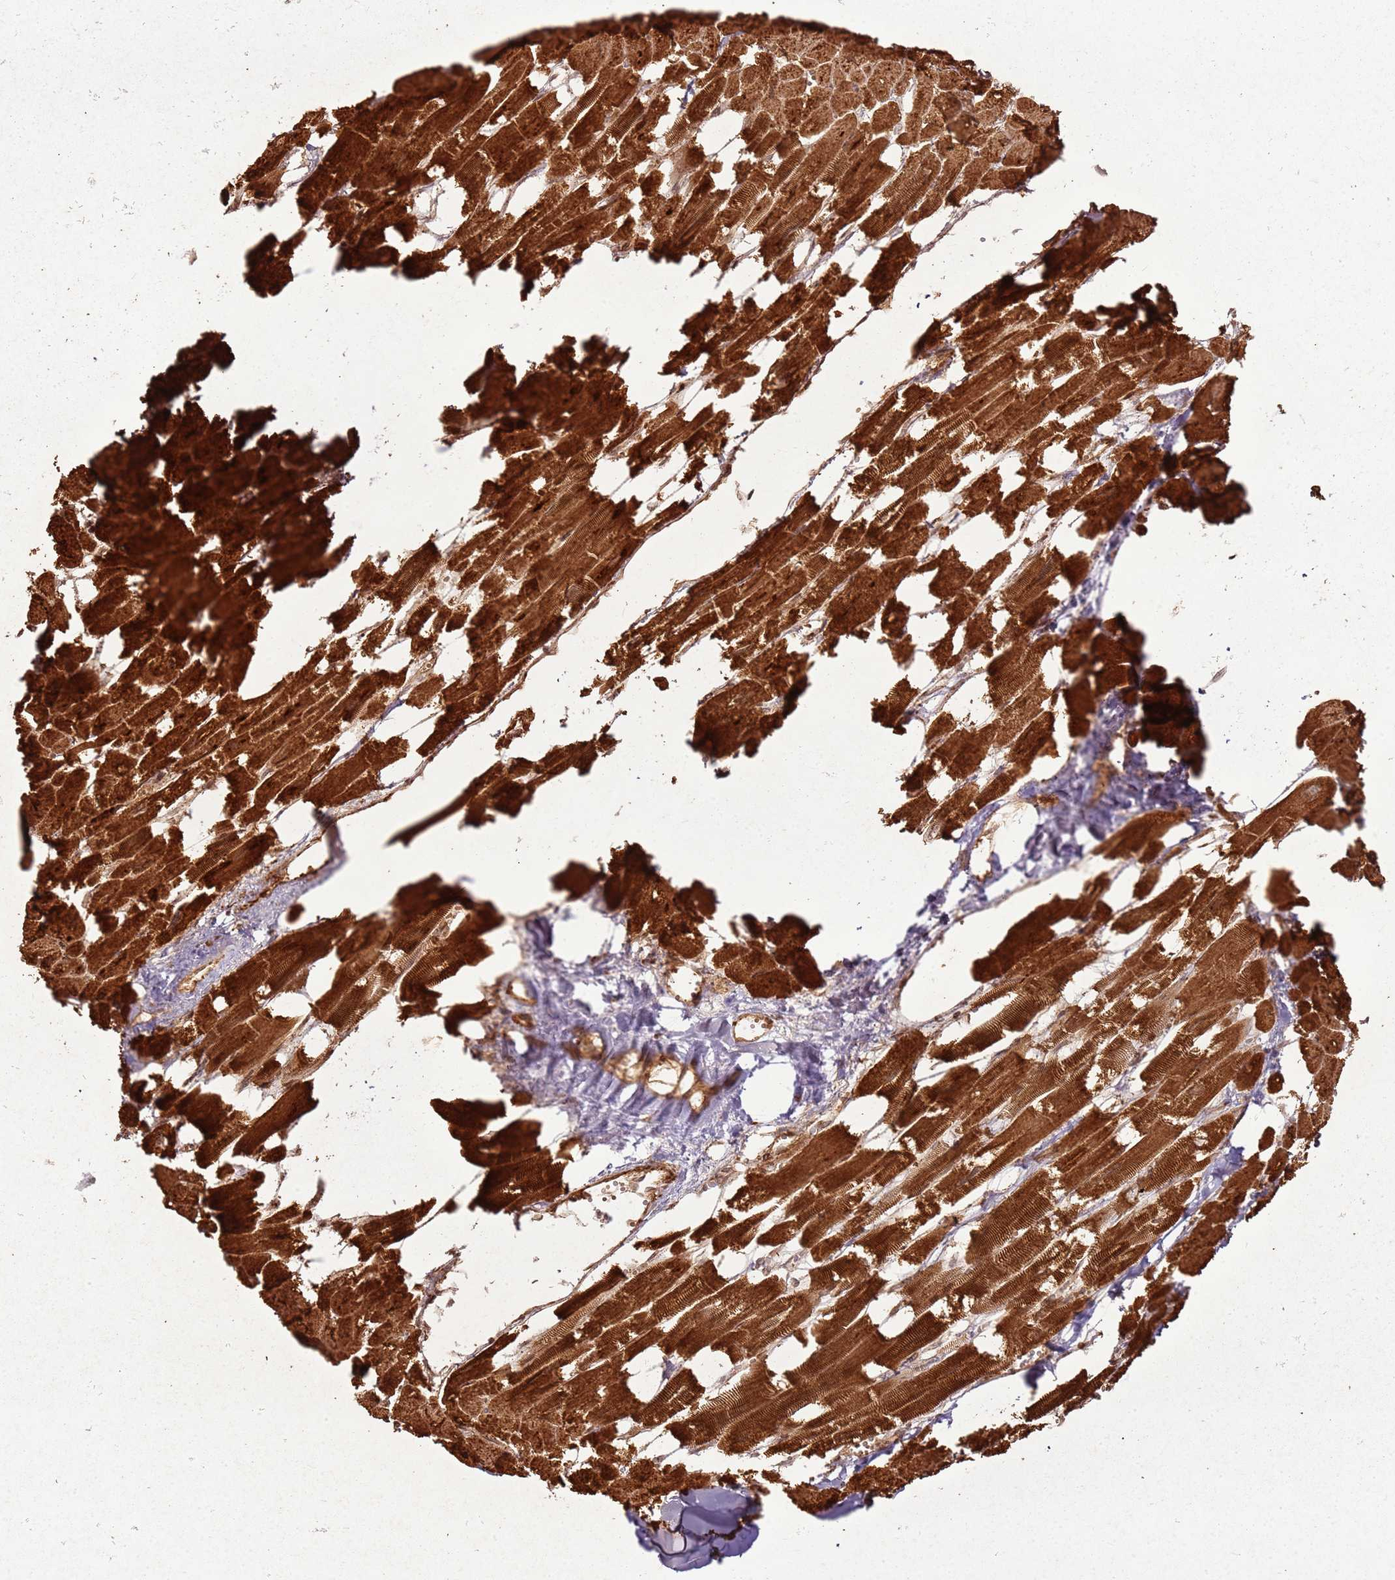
{"staining": {"intensity": "strong", "quantity": ">75%", "location": "cytoplasmic/membranous"}, "tissue": "heart muscle", "cell_type": "Cardiomyocytes", "image_type": "normal", "snomed": [{"axis": "morphology", "description": "Normal tissue, NOS"}, {"axis": "topography", "description": "Heart"}], "caption": "Strong cytoplasmic/membranous expression for a protein is seen in approximately >75% of cardiomyocytes of benign heart muscle using immunohistochemistry (IHC).", "gene": "MRPS6", "patient": {"sex": "male", "age": 54}}